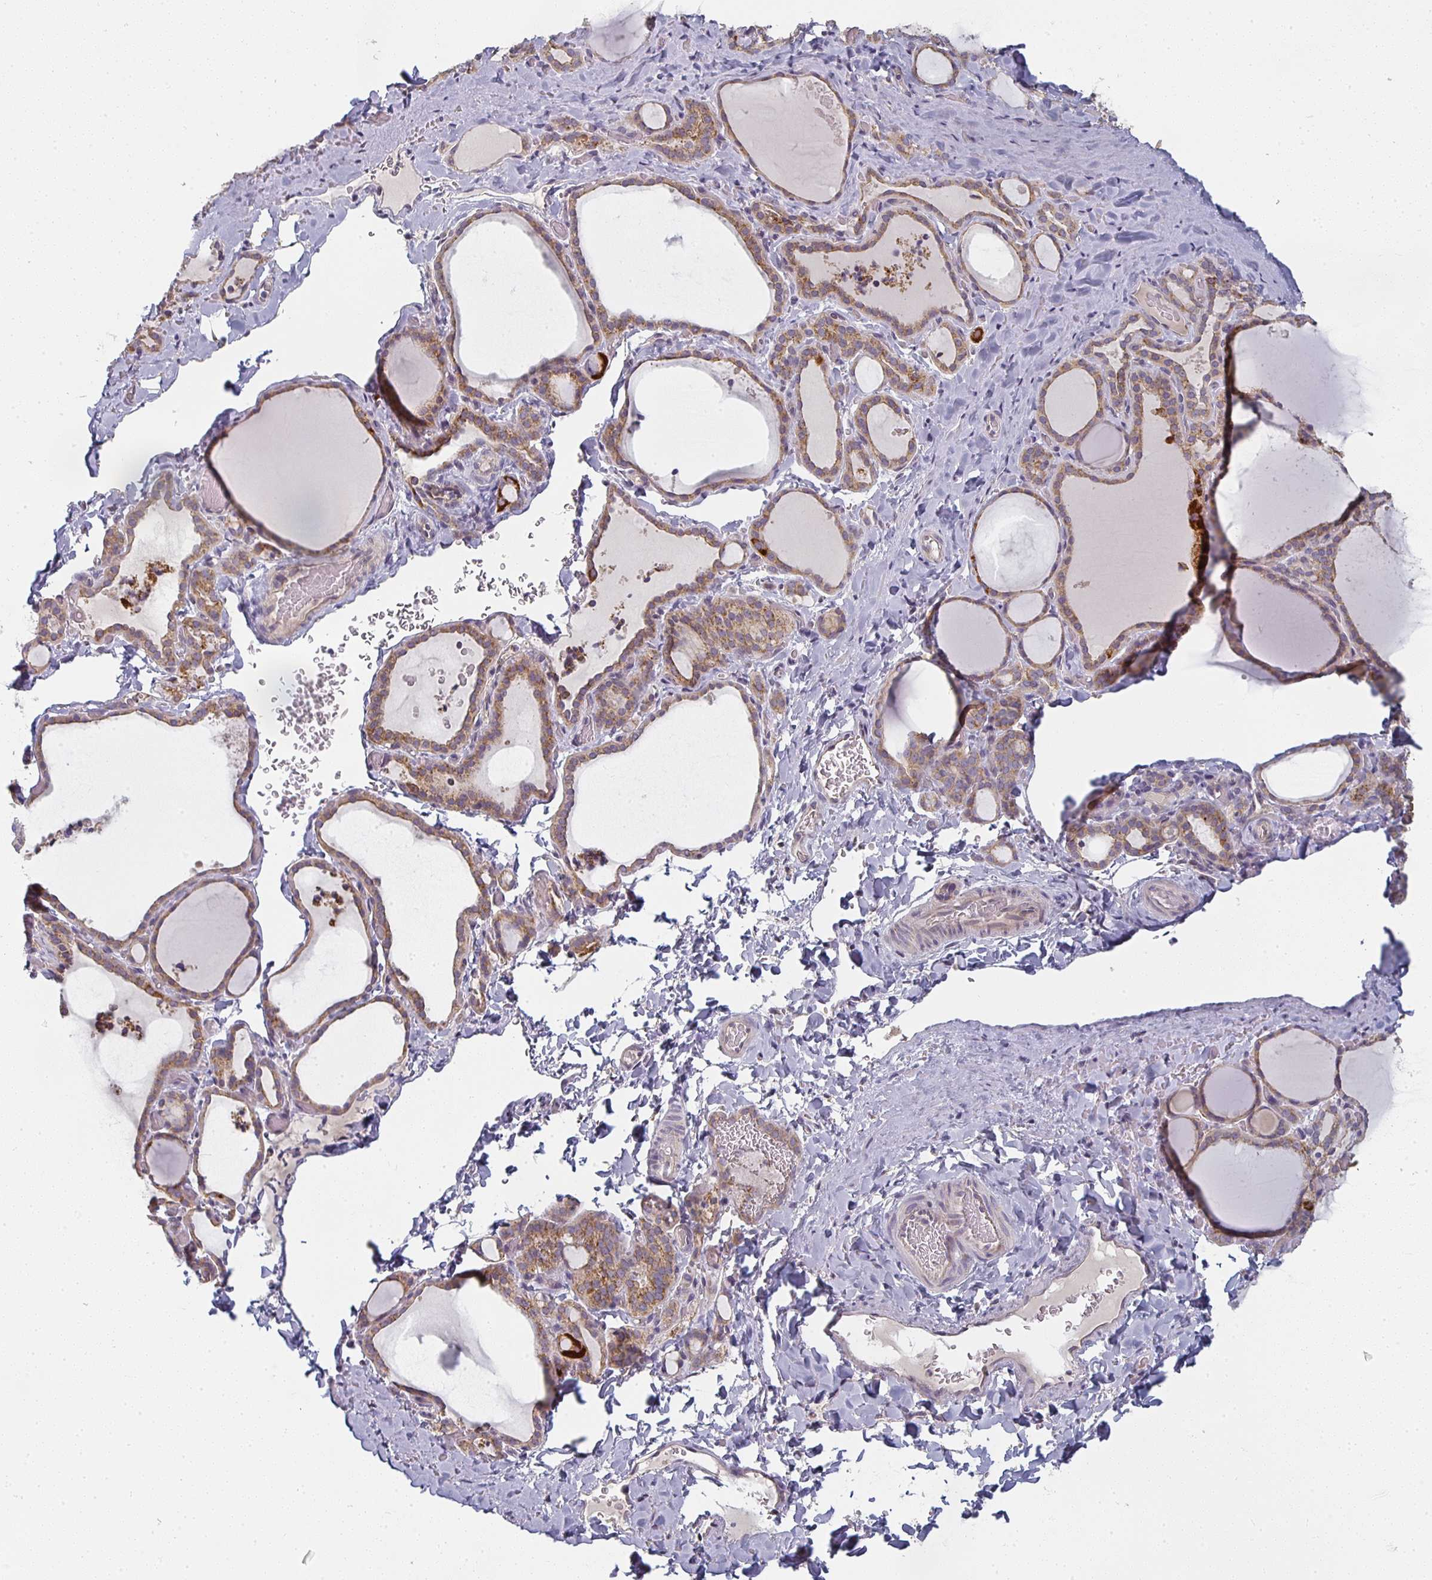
{"staining": {"intensity": "moderate", "quantity": ">75%", "location": "cytoplasmic/membranous"}, "tissue": "thyroid gland", "cell_type": "Glandular cells", "image_type": "normal", "snomed": [{"axis": "morphology", "description": "Normal tissue, NOS"}, {"axis": "topography", "description": "Thyroid gland"}], "caption": "This is a micrograph of IHC staining of benign thyroid gland, which shows moderate staining in the cytoplasmic/membranous of glandular cells.", "gene": "CTHRC1", "patient": {"sex": "female", "age": 22}}